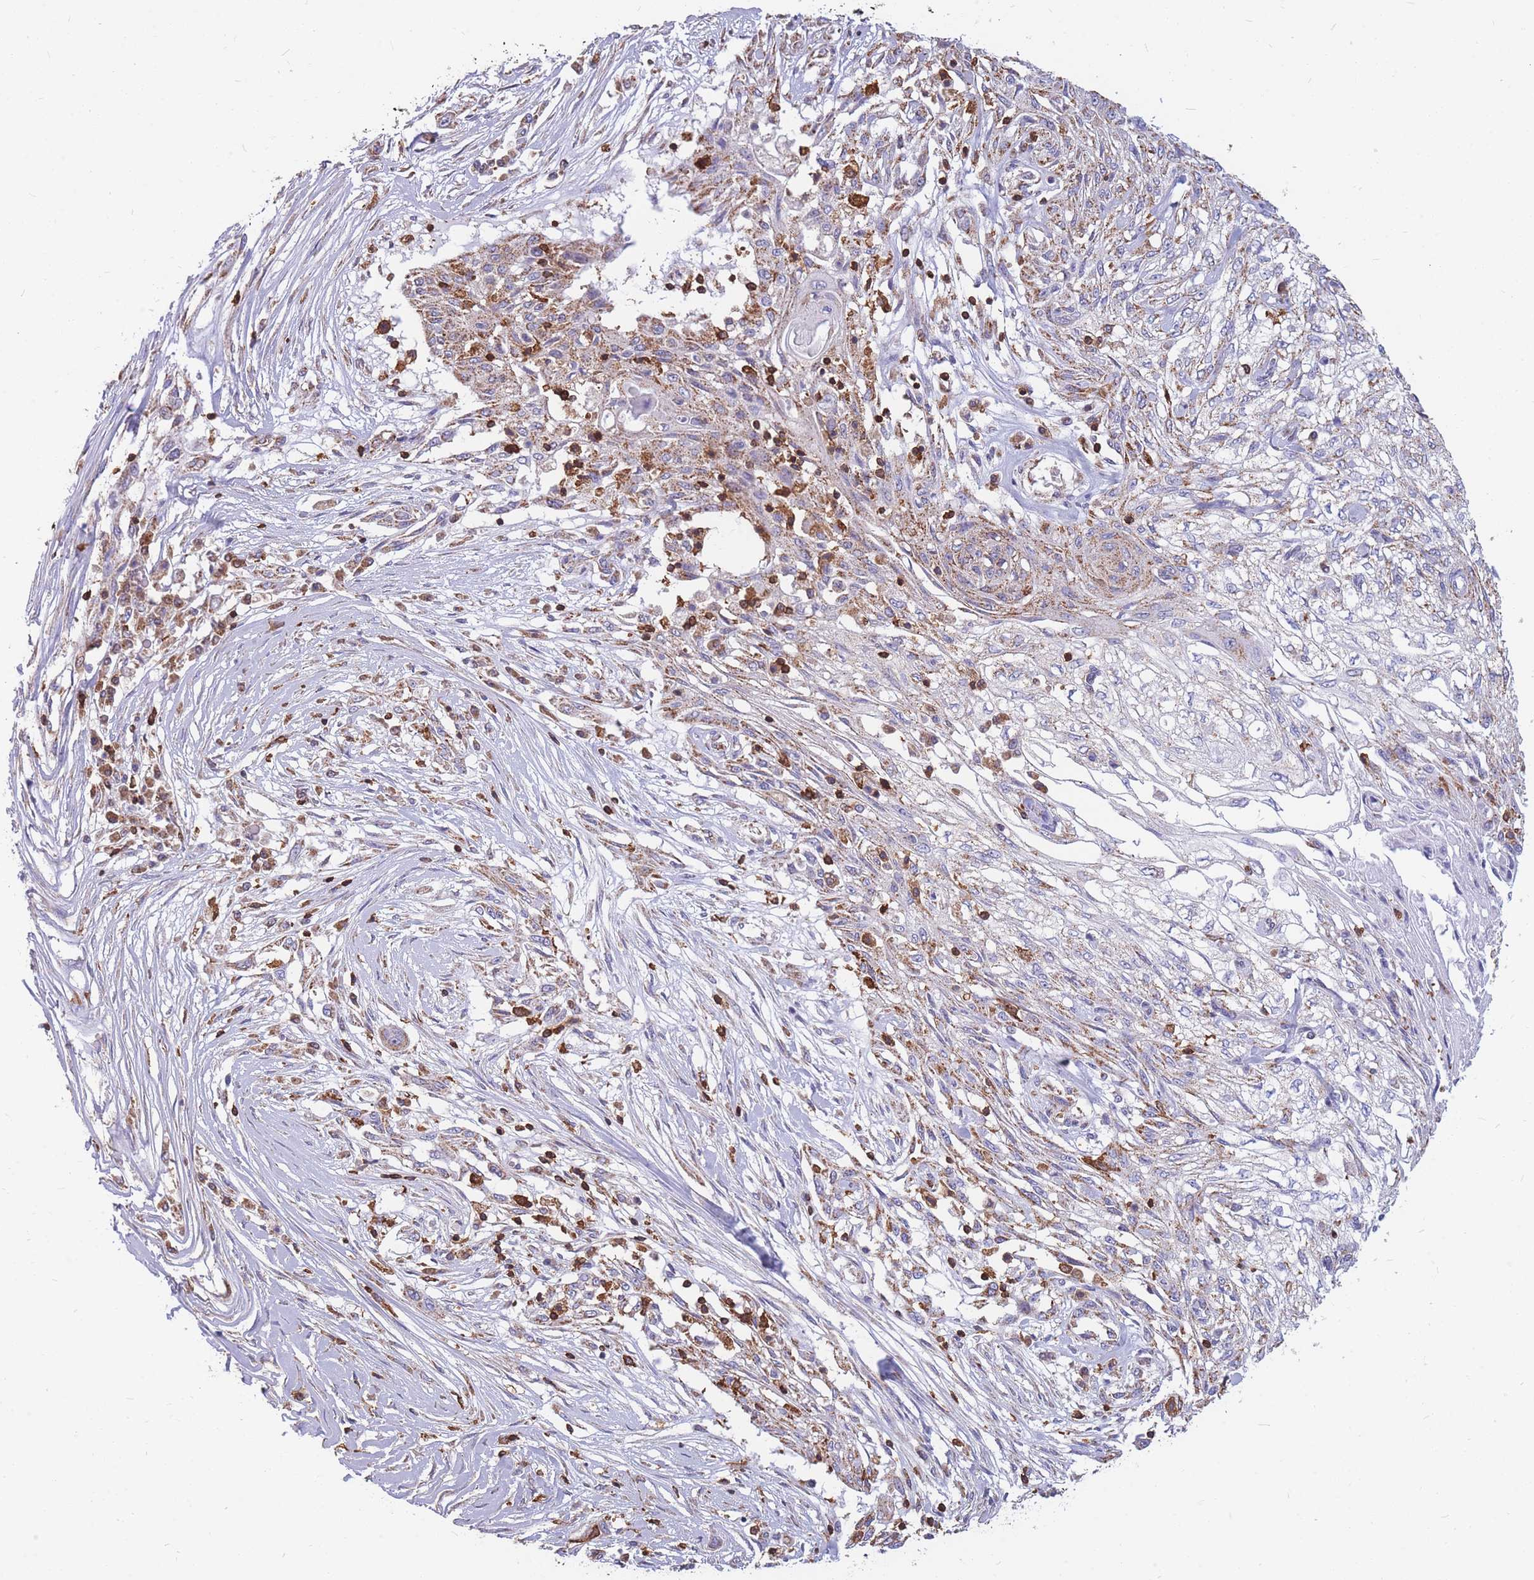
{"staining": {"intensity": "moderate", "quantity": "<25%", "location": "cytoplasmic/membranous"}, "tissue": "skin cancer", "cell_type": "Tumor cells", "image_type": "cancer", "snomed": [{"axis": "morphology", "description": "Squamous cell carcinoma, NOS"}, {"axis": "morphology", "description": "Squamous cell carcinoma, metastatic, NOS"}, {"axis": "topography", "description": "Skin"}, {"axis": "topography", "description": "Lymph node"}], "caption": "Protein expression analysis of metastatic squamous cell carcinoma (skin) reveals moderate cytoplasmic/membranous positivity in about <25% of tumor cells.", "gene": "MRPL54", "patient": {"sex": "male", "age": 75}}